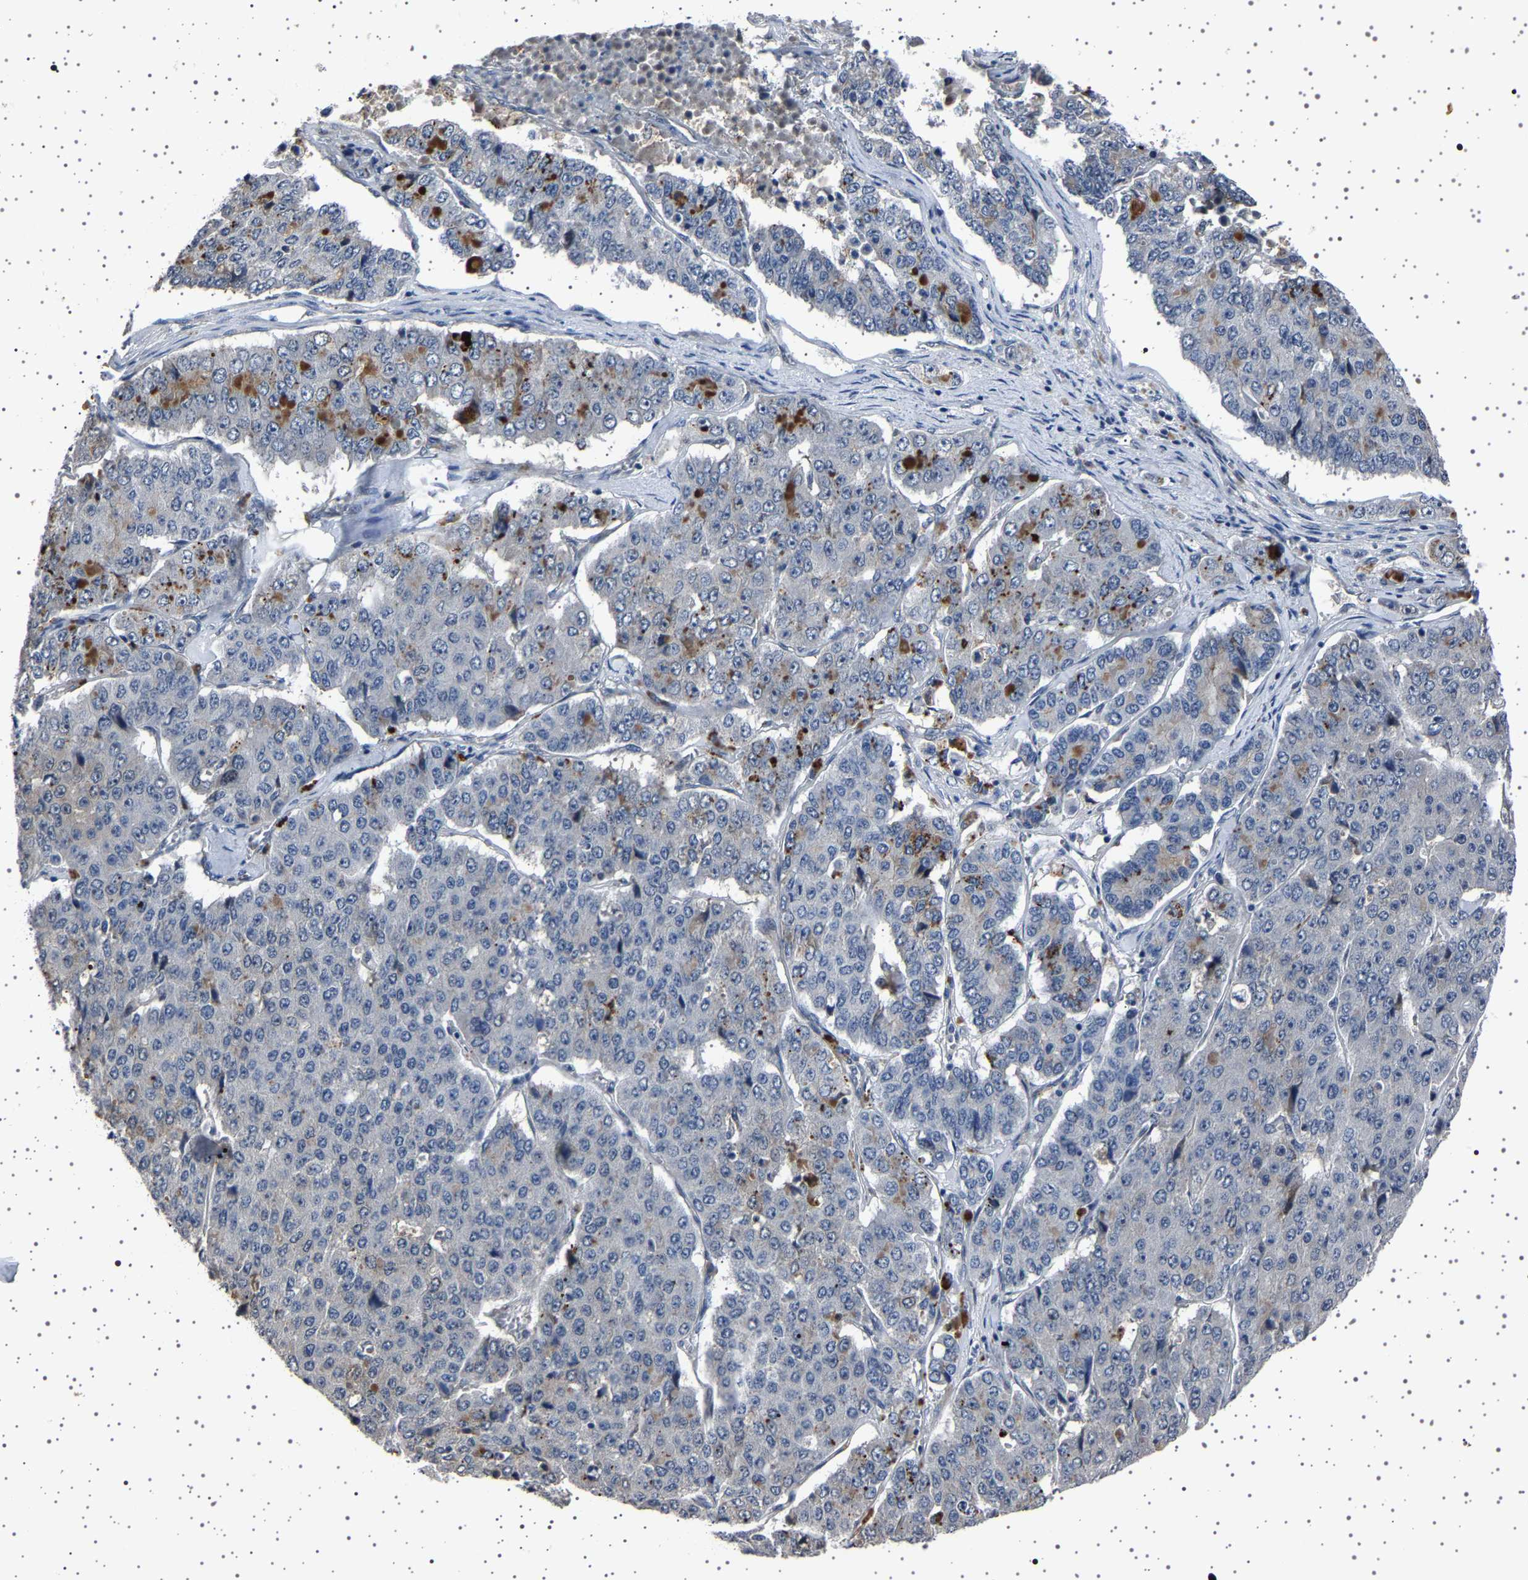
{"staining": {"intensity": "negative", "quantity": "none", "location": "none"}, "tissue": "pancreatic cancer", "cell_type": "Tumor cells", "image_type": "cancer", "snomed": [{"axis": "morphology", "description": "Adenocarcinoma, NOS"}, {"axis": "topography", "description": "Pancreas"}], "caption": "Pancreatic cancer was stained to show a protein in brown. There is no significant staining in tumor cells.", "gene": "IL10RB", "patient": {"sex": "male", "age": 50}}